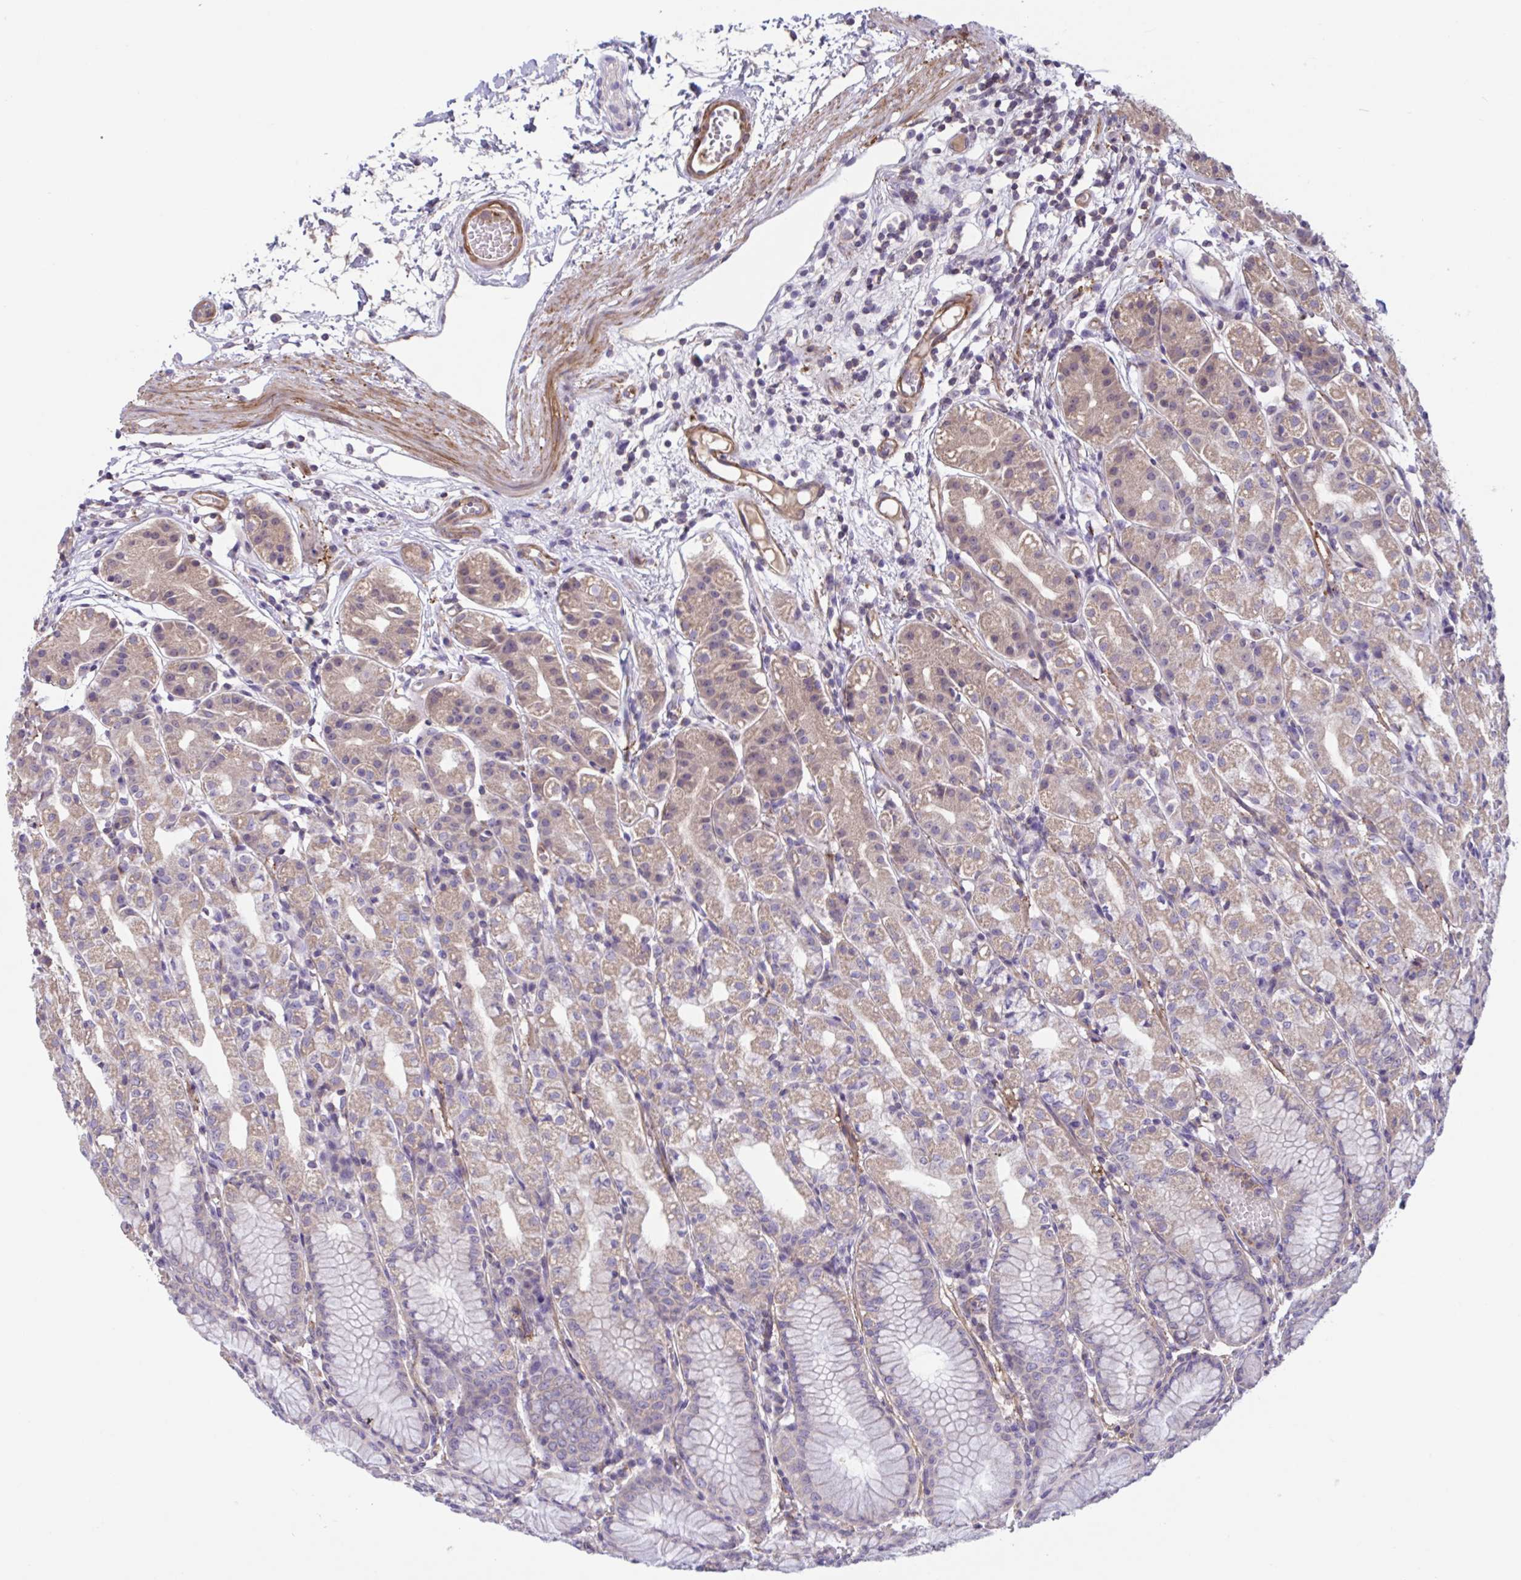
{"staining": {"intensity": "moderate", "quantity": "25%-75%", "location": "cytoplasmic/membranous"}, "tissue": "stomach", "cell_type": "Glandular cells", "image_type": "normal", "snomed": [{"axis": "morphology", "description": "Normal tissue, NOS"}, {"axis": "topography", "description": "Stomach"}], "caption": "Glandular cells display medium levels of moderate cytoplasmic/membranous positivity in approximately 25%-75% of cells in benign human stomach. (brown staining indicates protein expression, while blue staining denotes nuclei).", "gene": "WNT9B", "patient": {"sex": "female", "age": 57}}